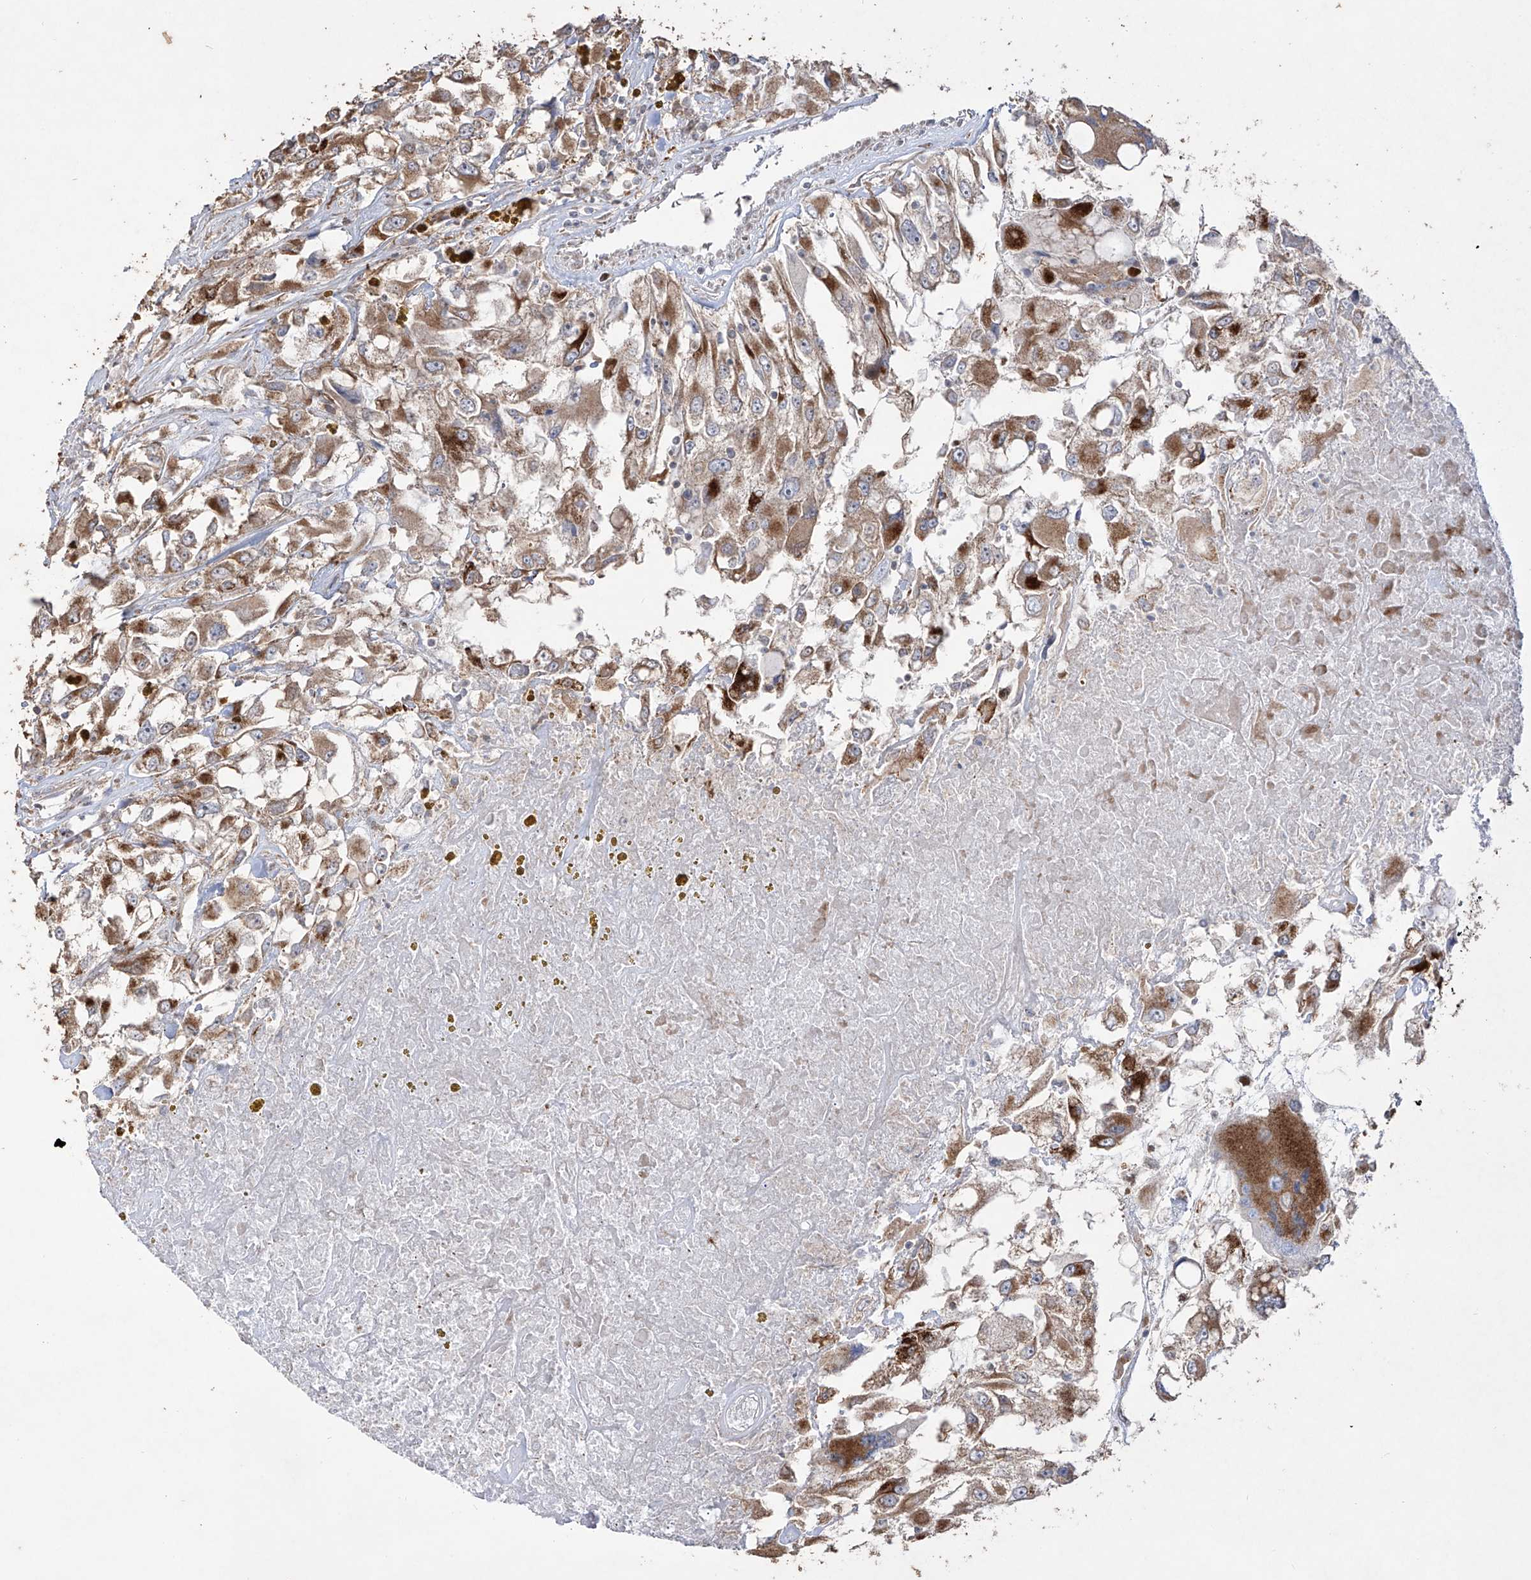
{"staining": {"intensity": "moderate", "quantity": ">75%", "location": "cytoplasmic/membranous"}, "tissue": "renal cancer", "cell_type": "Tumor cells", "image_type": "cancer", "snomed": [{"axis": "morphology", "description": "Adenocarcinoma, NOS"}, {"axis": "topography", "description": "Kidney"}], "caption": "The histopathology image exhibits a brown stain indicating the presence of a protein in the cytoplasmic/membranous of tumor cells in renal cancer.", "gene": "YKT6", "patient": {"sex": "female", "age": 52}}